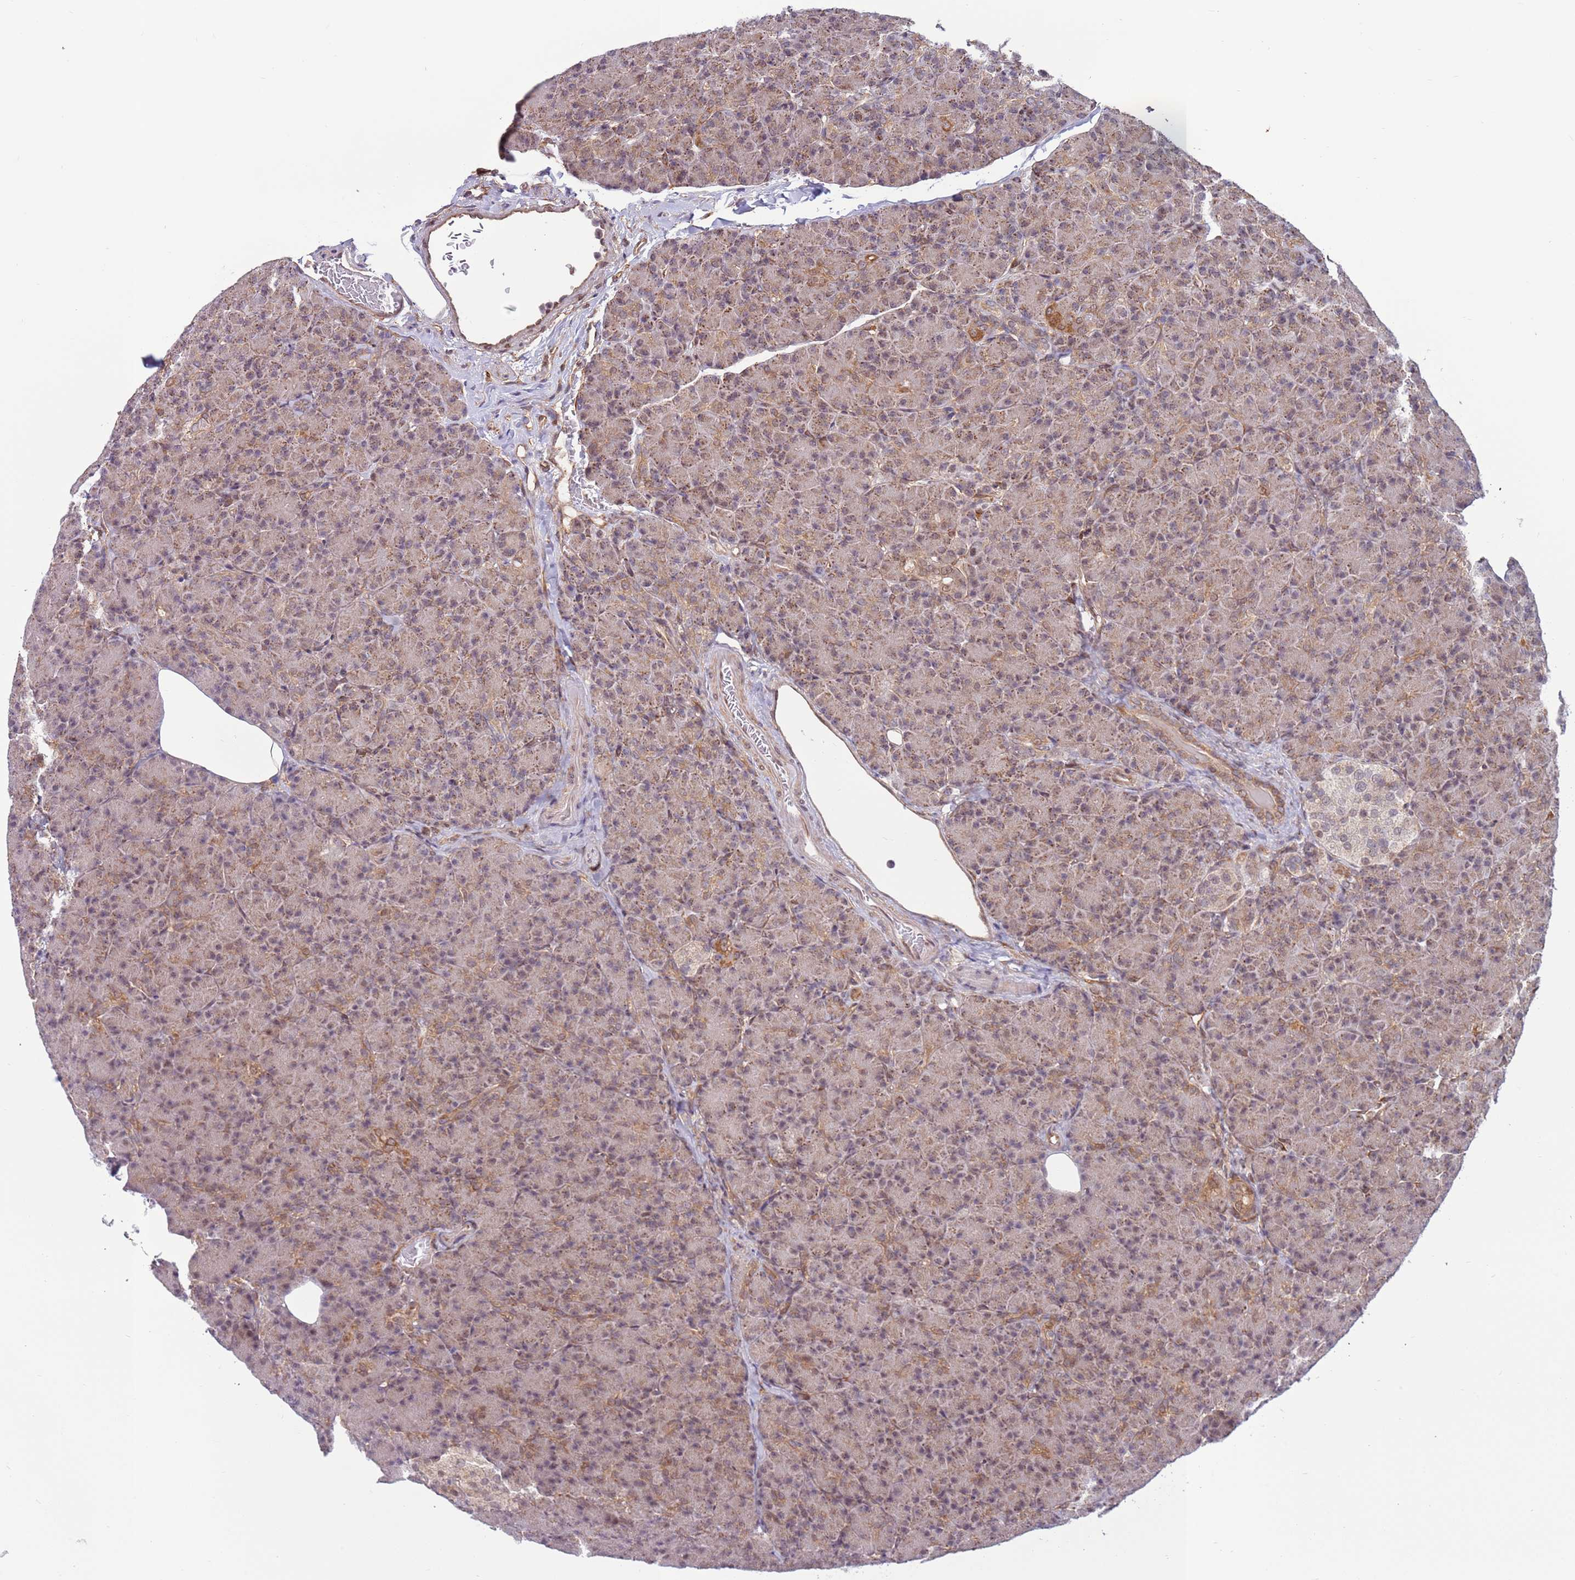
{"staining": {"intensity": "weak", "quantity": ">75%", "location": "cytoplasmic/membranous,nuclear"}, "tissue": "pancreas", "cell_type": "Exocrine glandular cells", "image_type": "normal", "snomed": [{"axis": "morphology", "description": "Normal tissue, NOS"}, {"axis": "topography", "description": "Pancreas"}], "caption": "Pancreas stained with a brown dye demonstrates weak cytoplasmic/membranous,nuclear positive staining in approximately >75% of exocrine glandular cells.", "gene": "DCAF4", "patient": {"sex": "female", "age": 43}}